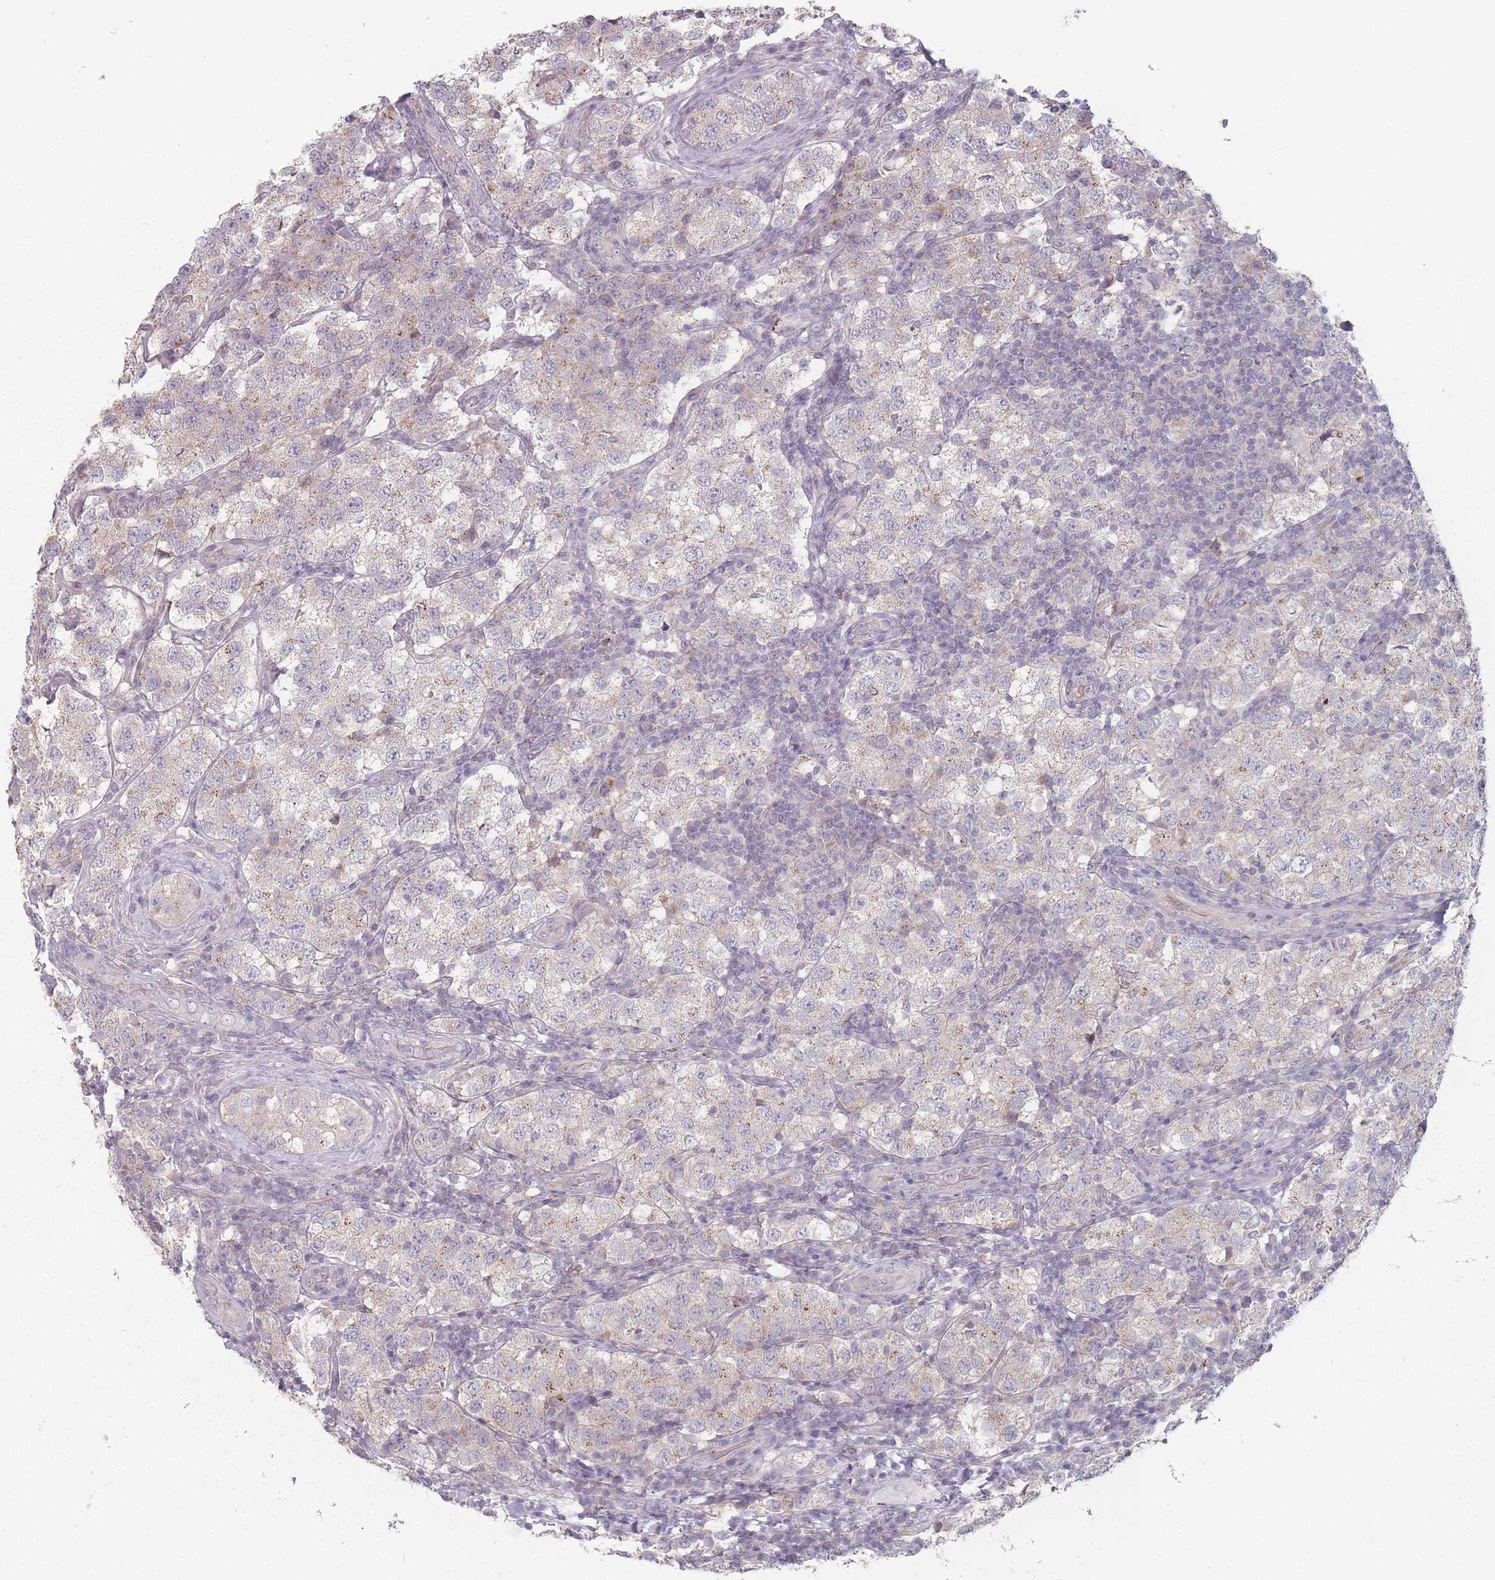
{"staining": {"intensity": "weak", "quantity": "<25%", "location": "cytoplasmic/membranous"}, "tissue": "testis cancer", "cell_type": "Tumor cells", "image_type": "cancer", "snomed": [{"axis": "morphology", "description": "Seminoma, NOS"}, {"axis": "topography", "description": "Testis"}], "caption": "High magnification brightfield microscopy of testis seminoma stained with DAB (brown) and counterstained with hematoxylin (blue): tumor cells show no significant positivity.", "gene": "AKAIN1", "patient": {"sex": "male", "age": 34}}